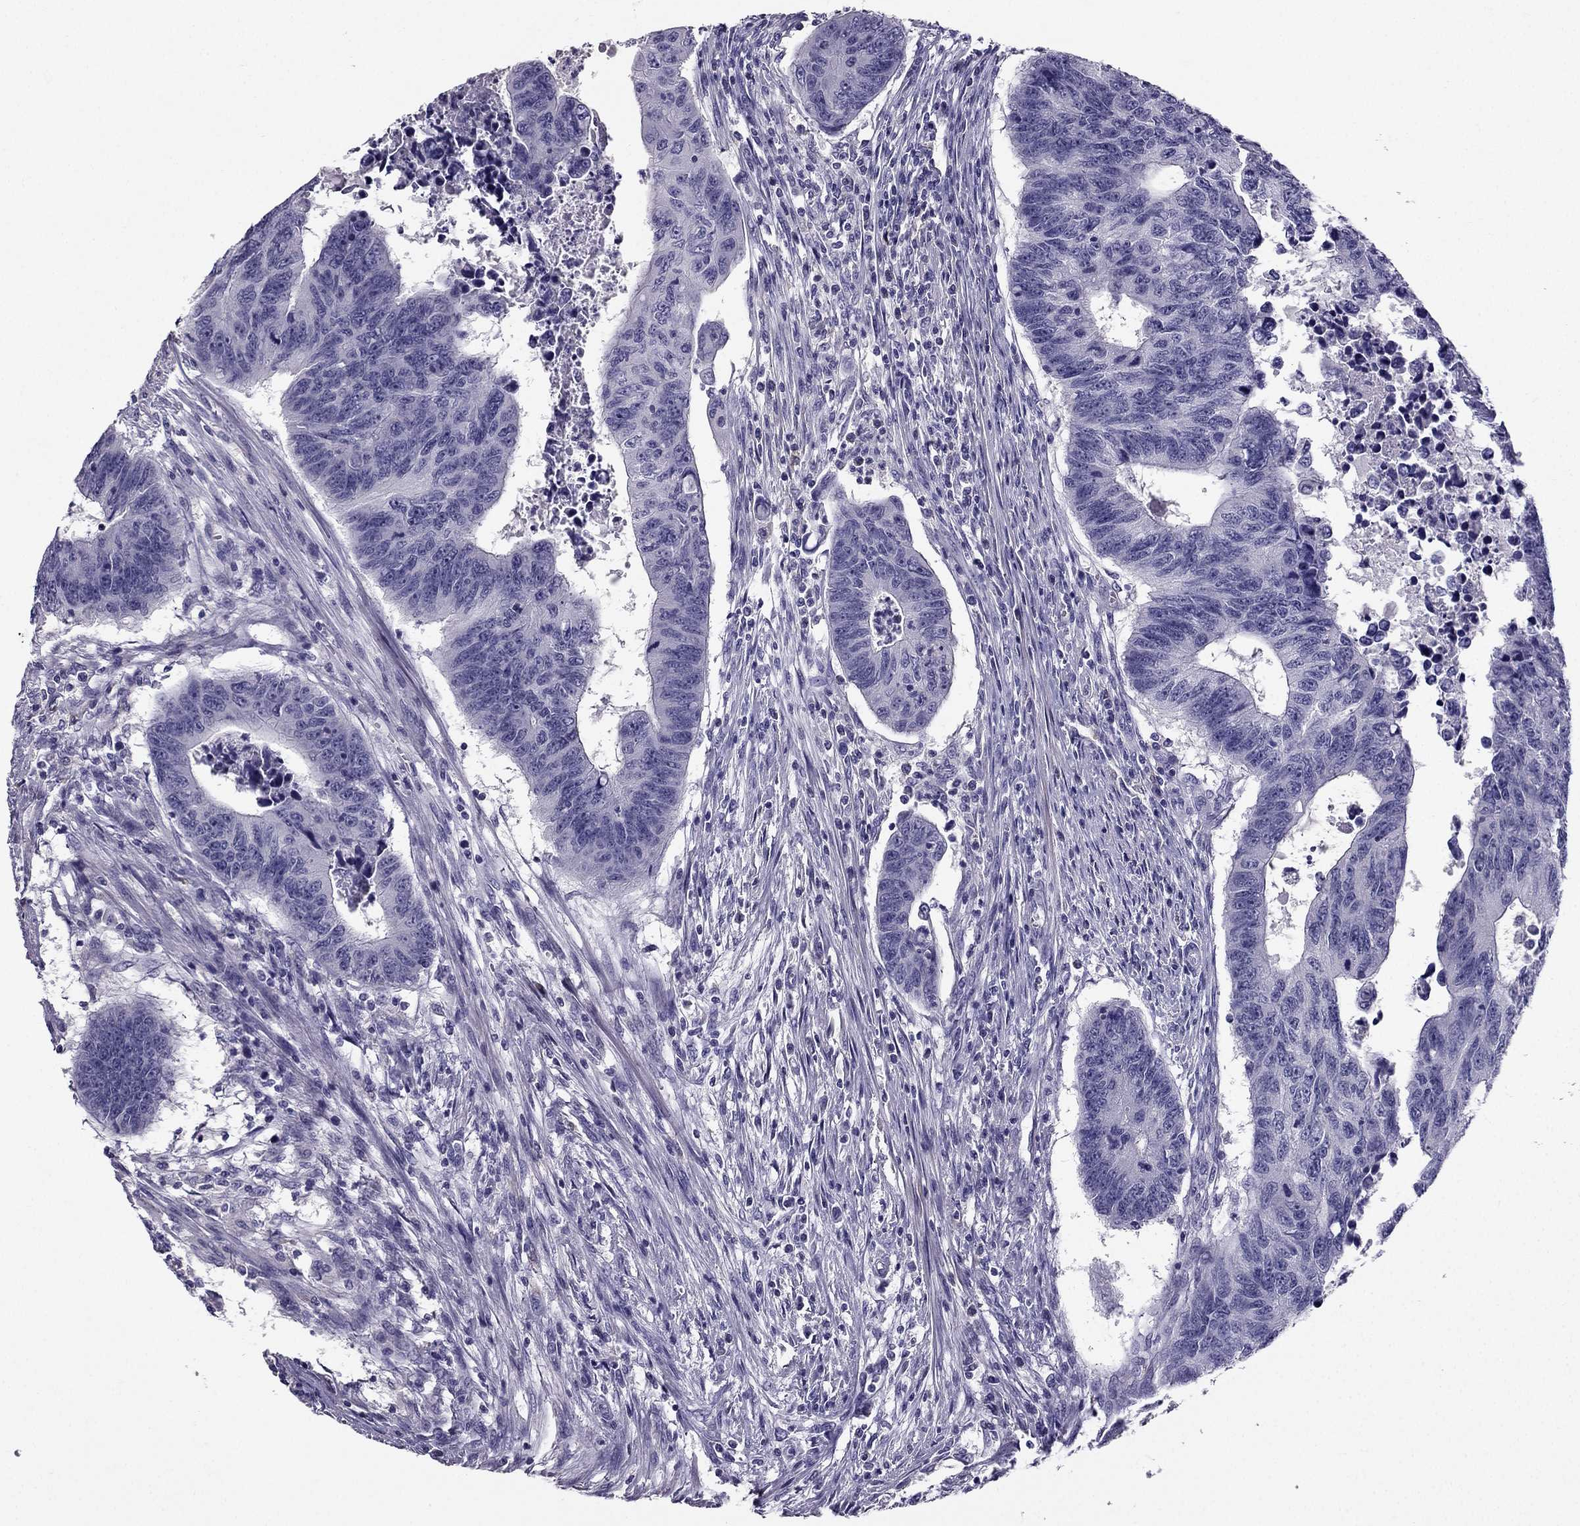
{"staining": {"intensity": "negative", "quantity": "none", "location": "none"}, "tissue": "colorectal cancer", "cell_type": "Tumor cells", "image_type": "cancer", "snomed": [{"axis": "morphology", "description": "Adenocarcinoma, NOS"}, {"axis": "topography", "description": "Rectum"}], "caption": "High power microscopy photomicrograph of an immunohistochemistry (IHC) photomicrograph of colorectal adenocarcinoma, revealing no significant positivity in tumor cells. (Brightfield microscopy of DAB (3,3'-diaminobenzidine) IHC at high magnification).", "gene": "LMTK3", "patient": {"sex": "female", "age": 85}}